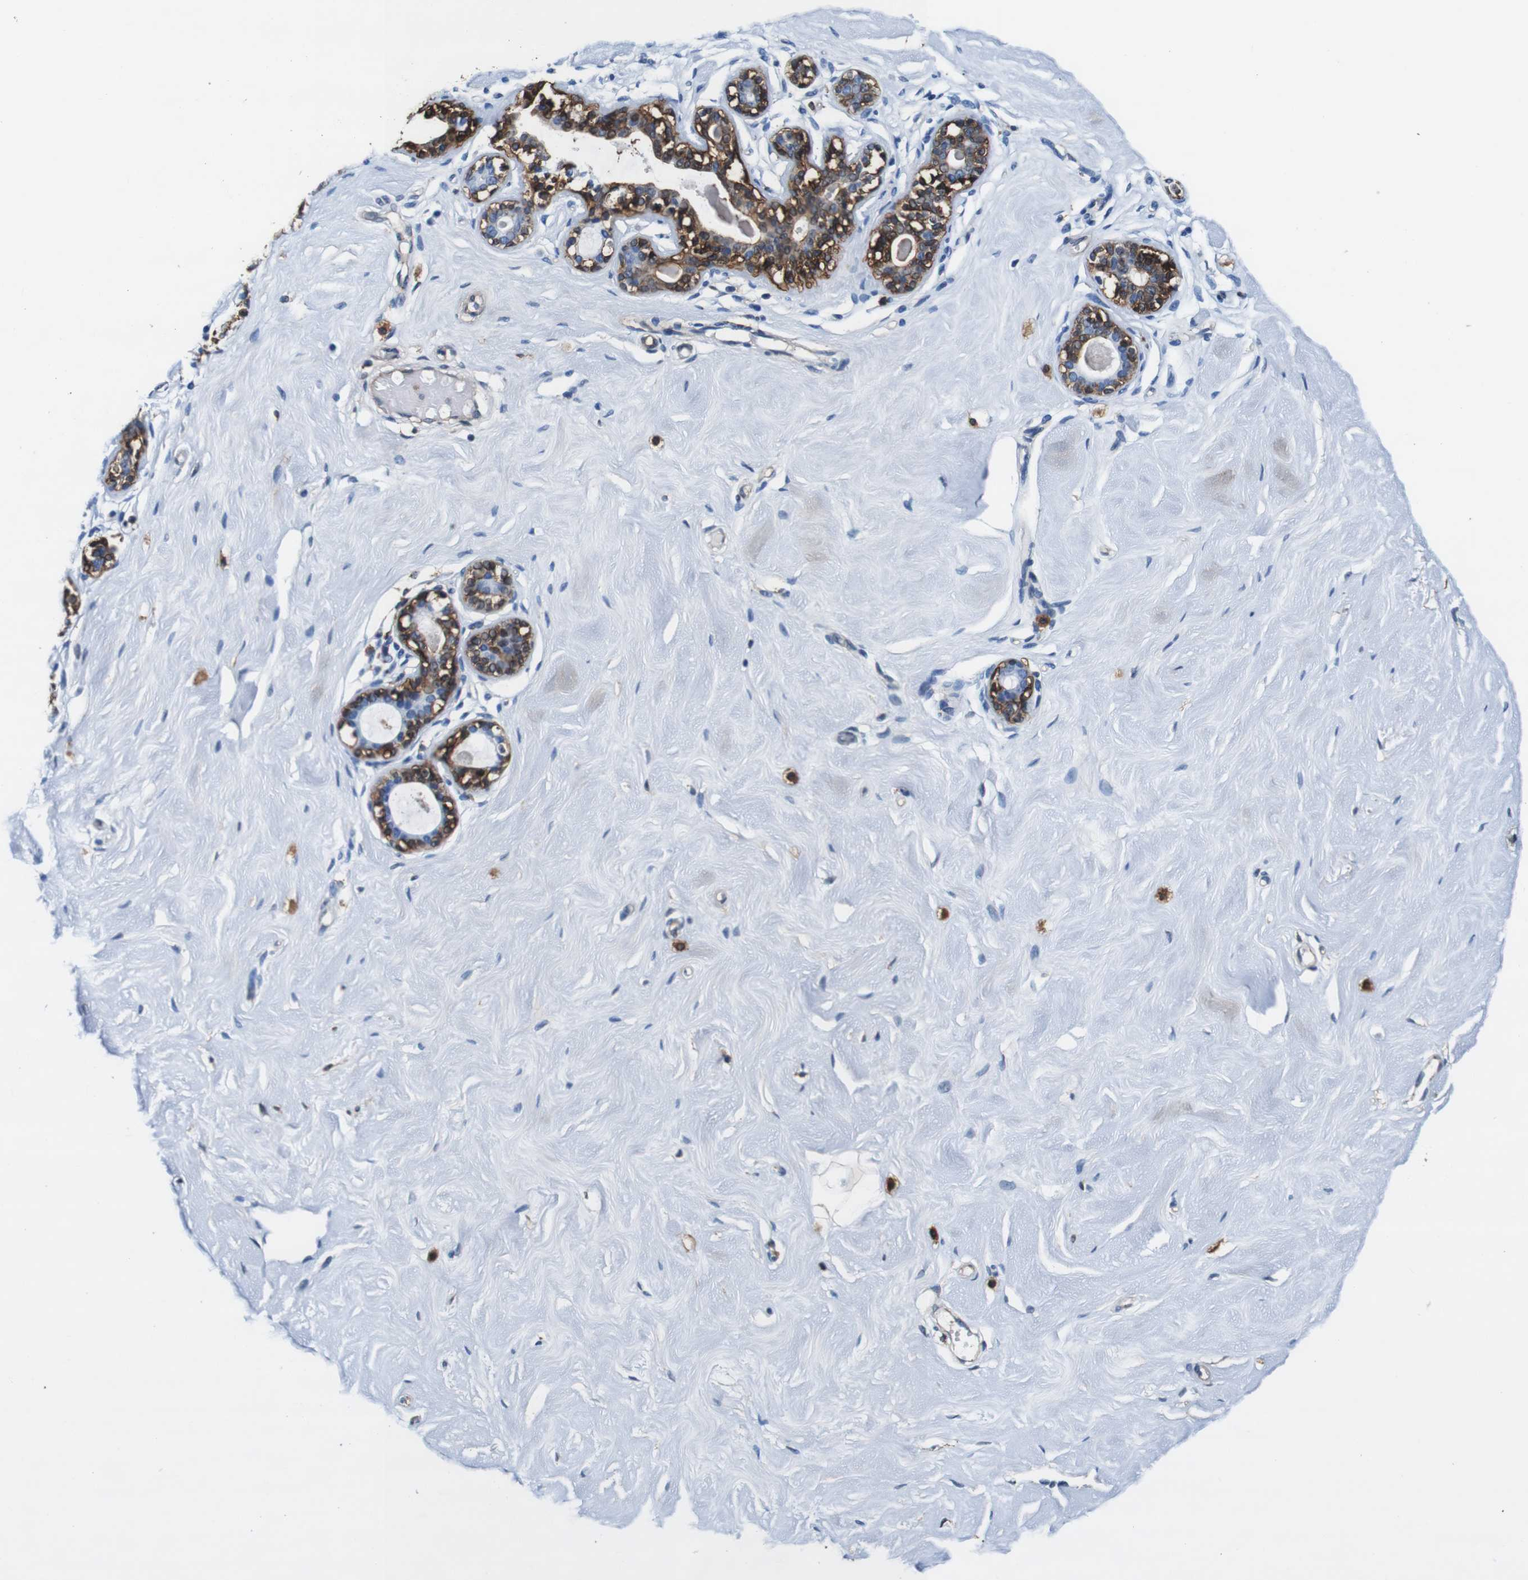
{"staining": {"intensity": "weak", "quantity": "<25%", "location": "cytoplasmic/membranous,nuclear"}, "tissue": "breast", "cell_type": "Adipocytes", "image_type": "normal", "snomed": [{"axis": "morphology", "description": "Normal tissue, NOS"}, {"axis": "topography", "description": "Breast"}], "caption": "Human breast stained for a protein using immunohistochemistry (IHC) displays no positivity in adipocytes.", "gene": "ANXA1", "patient": {"sex": "female", "age": 23}}